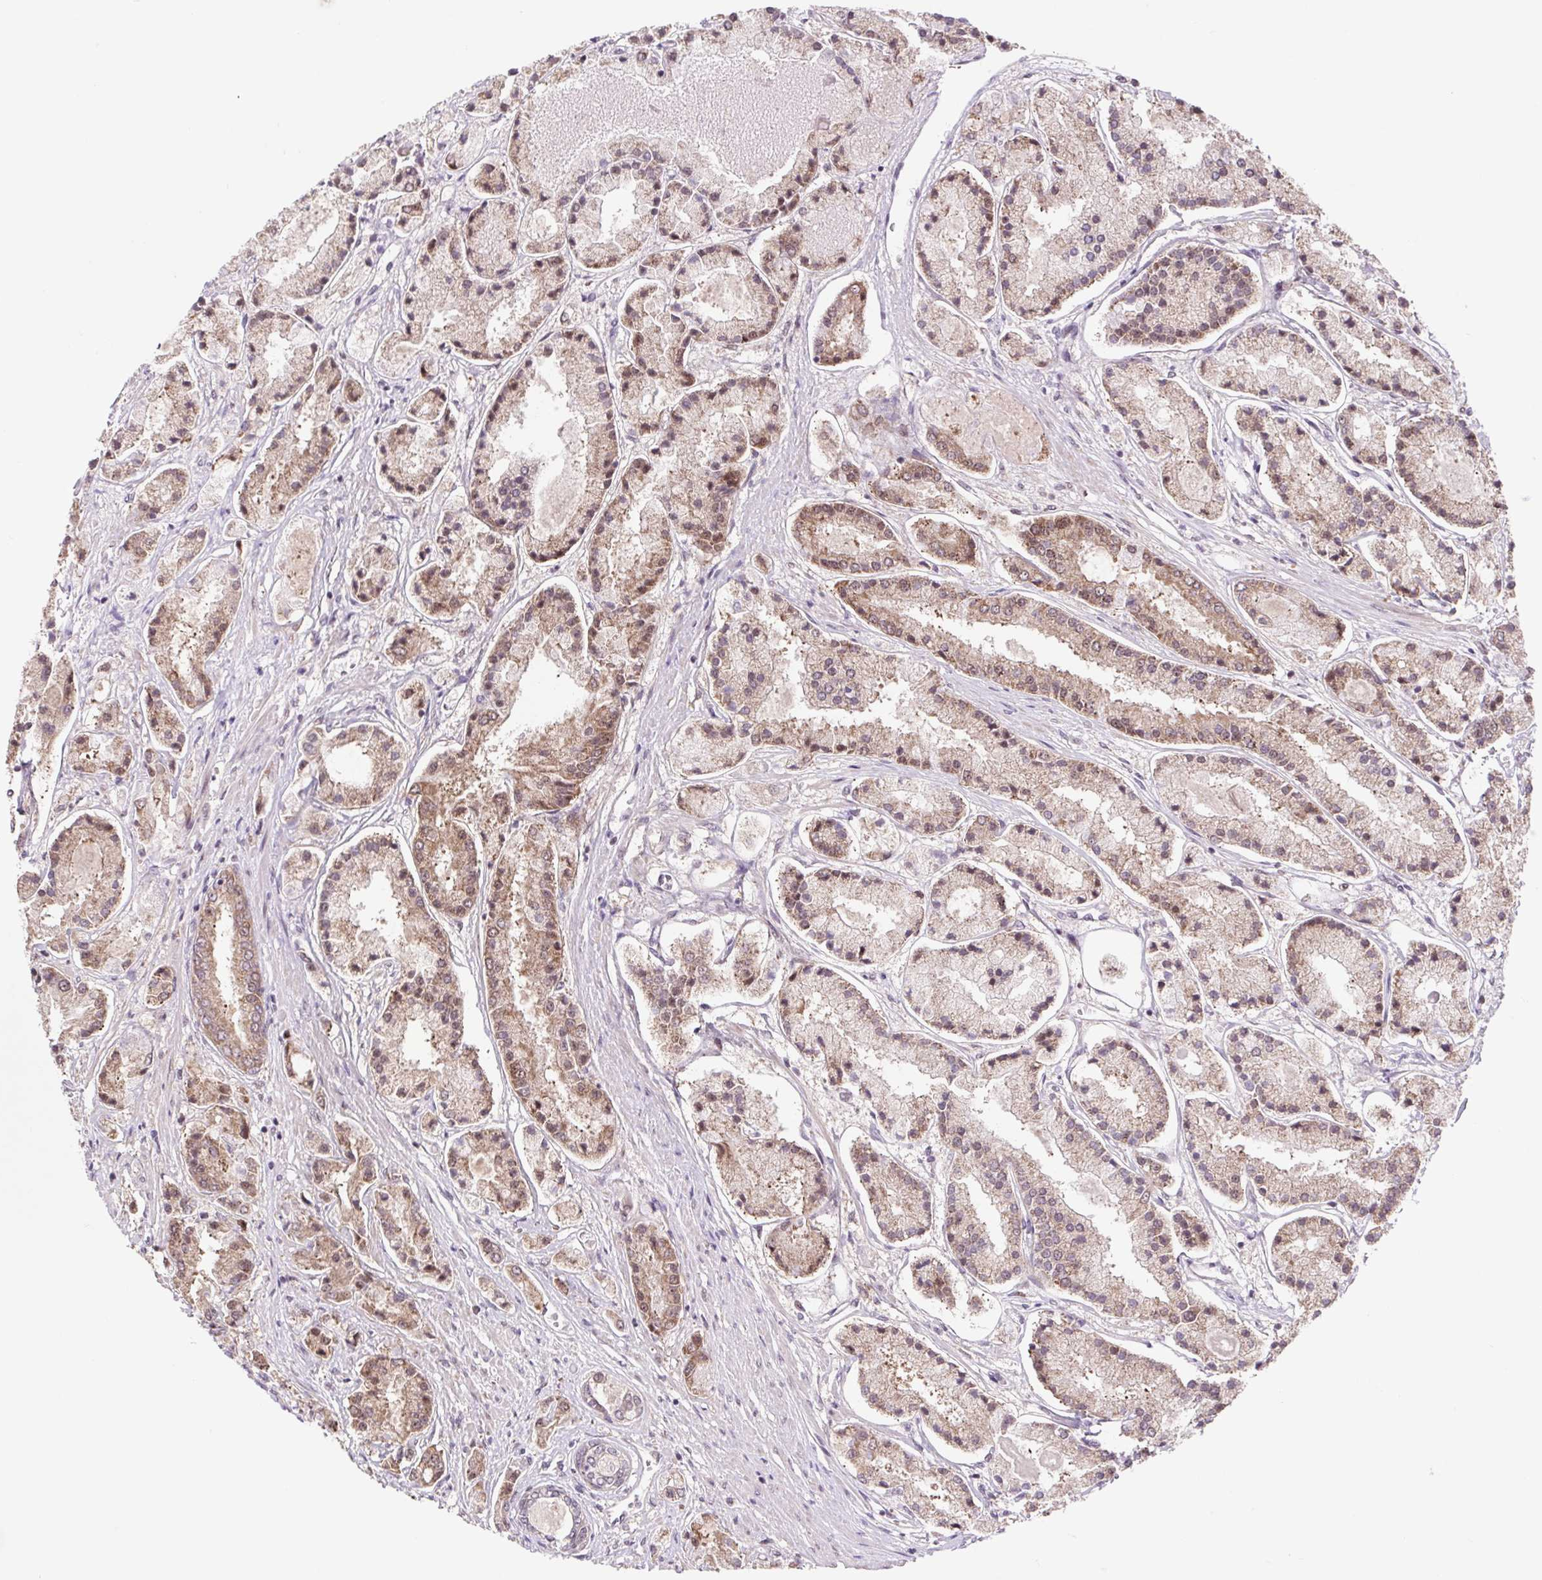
{"staining": {"intensity": "moderate", "quantity": ">75%", "location": "cytoplasmic/membranous,nuclear"}, "tissue": "prostate cancer", "cell_type": "Tumor cells", "image_type": "cancer", "snomed": [{"axis": "morphology", "description": "Adenocarcinoma, High grade"}, {"axis": "topography", "description": "Prostate"}], "caption": "The histopathology image exhibits immunohistochemical staining of prostate cancer. There is moderate cytoplasmic/membranous and nuclear positivity is seen in approximately >75% of tumor cells. Nuclei are stained in blue.", "gene": "HFE", "patient": {"sex": "male", "age": 67}}